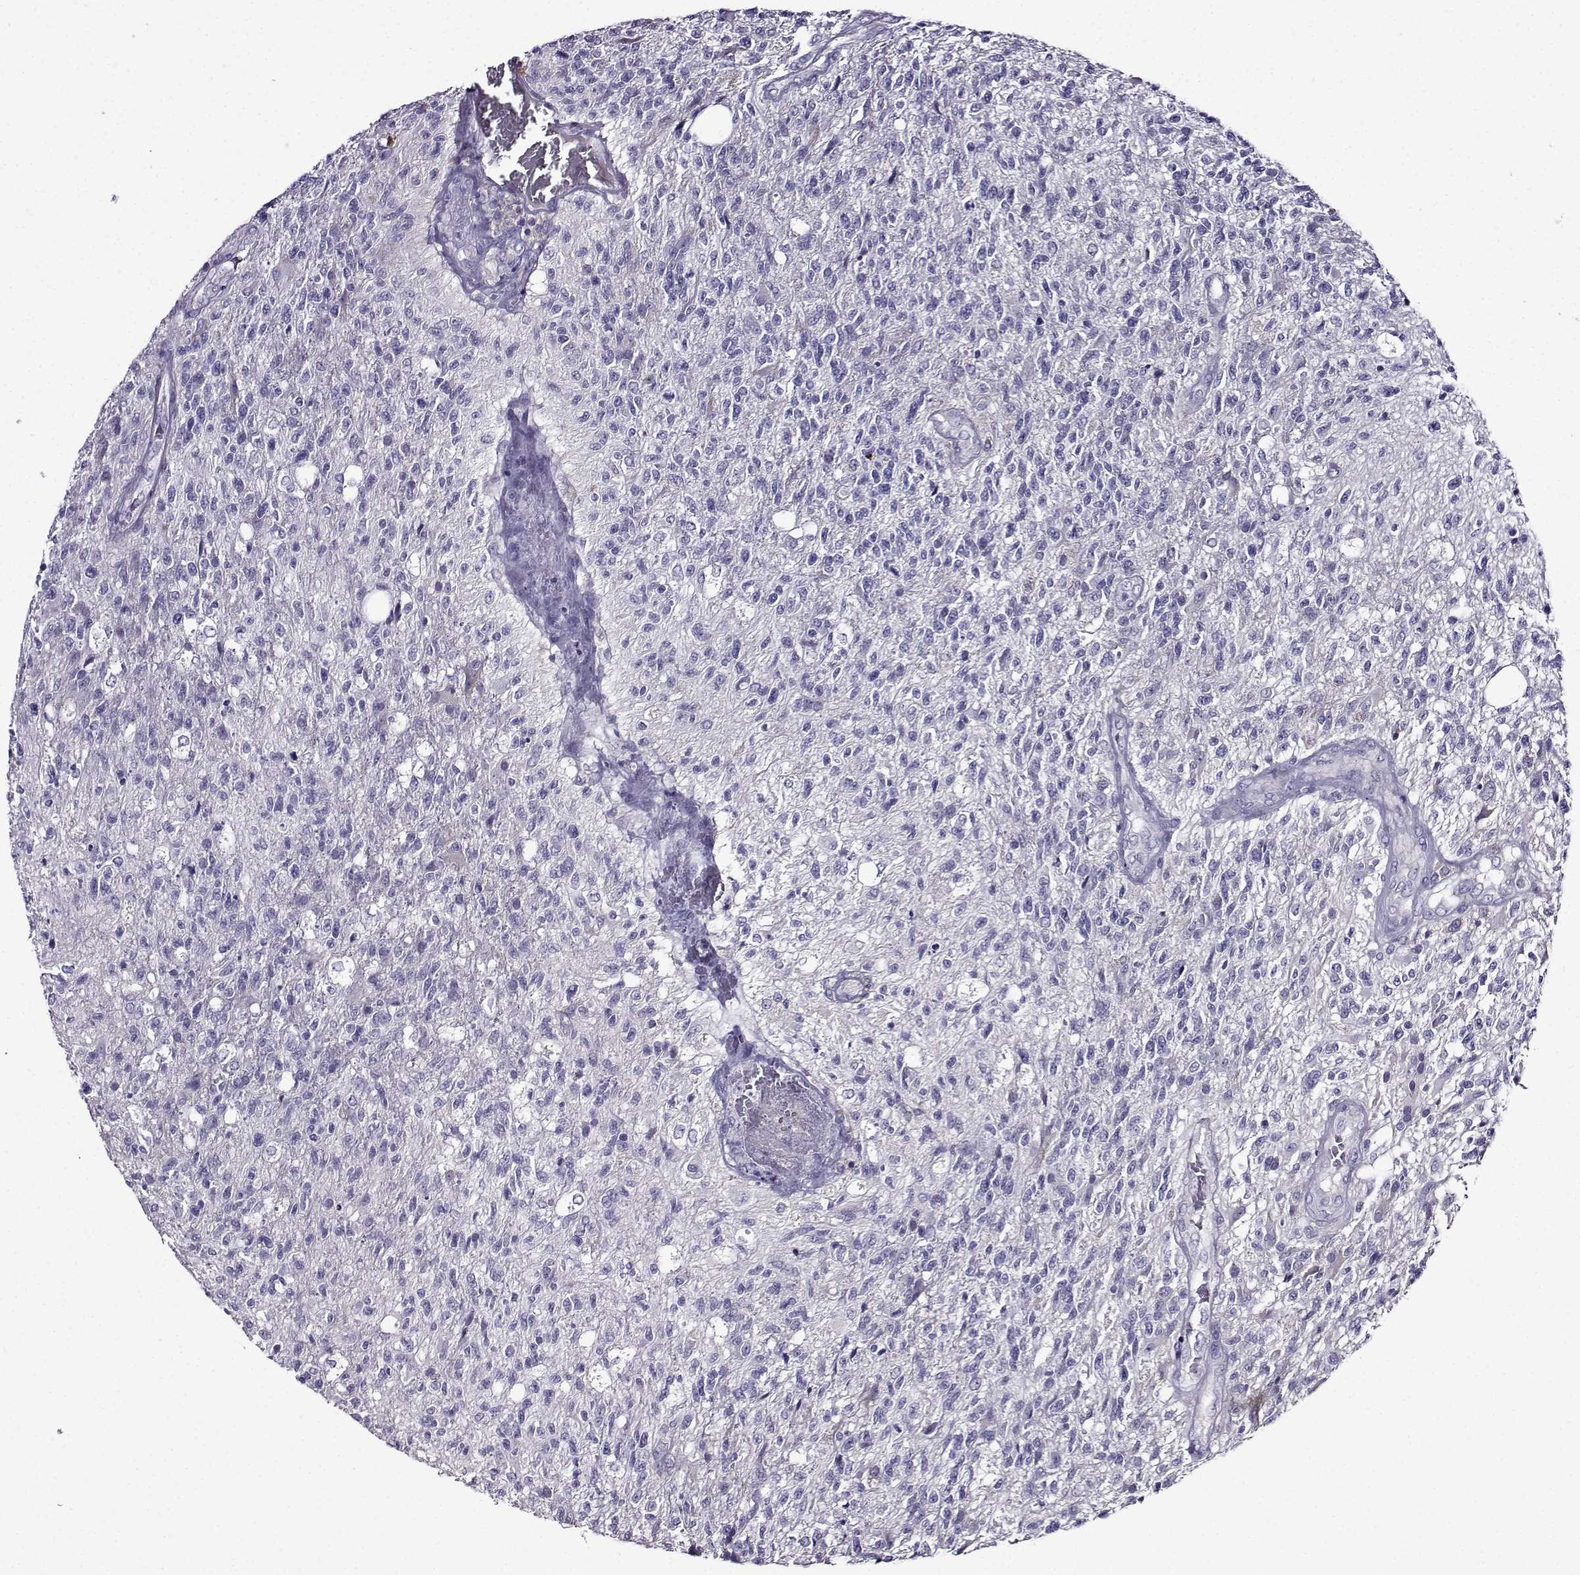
{"staining": {"intensity": "negative", "quantity": "none", "location": "none"}, "tissue": "glioma", "cell_type": "Tumor cells", "image_type": "cancer", "snomed": [{"axis": "morphology", "description": "Glioma, malignant, High grade"}, {"axis": "topography", "description": "Brain"}], "caption": "This histopathology image is of glioma stained with immunohistochemistry (IHC) to label a protein in brown with the nuclei are counter-stained blue. There is no expression in tumor cells.", "gene": "TMEM266", "patient": {"sex": "male", "age": 56}}